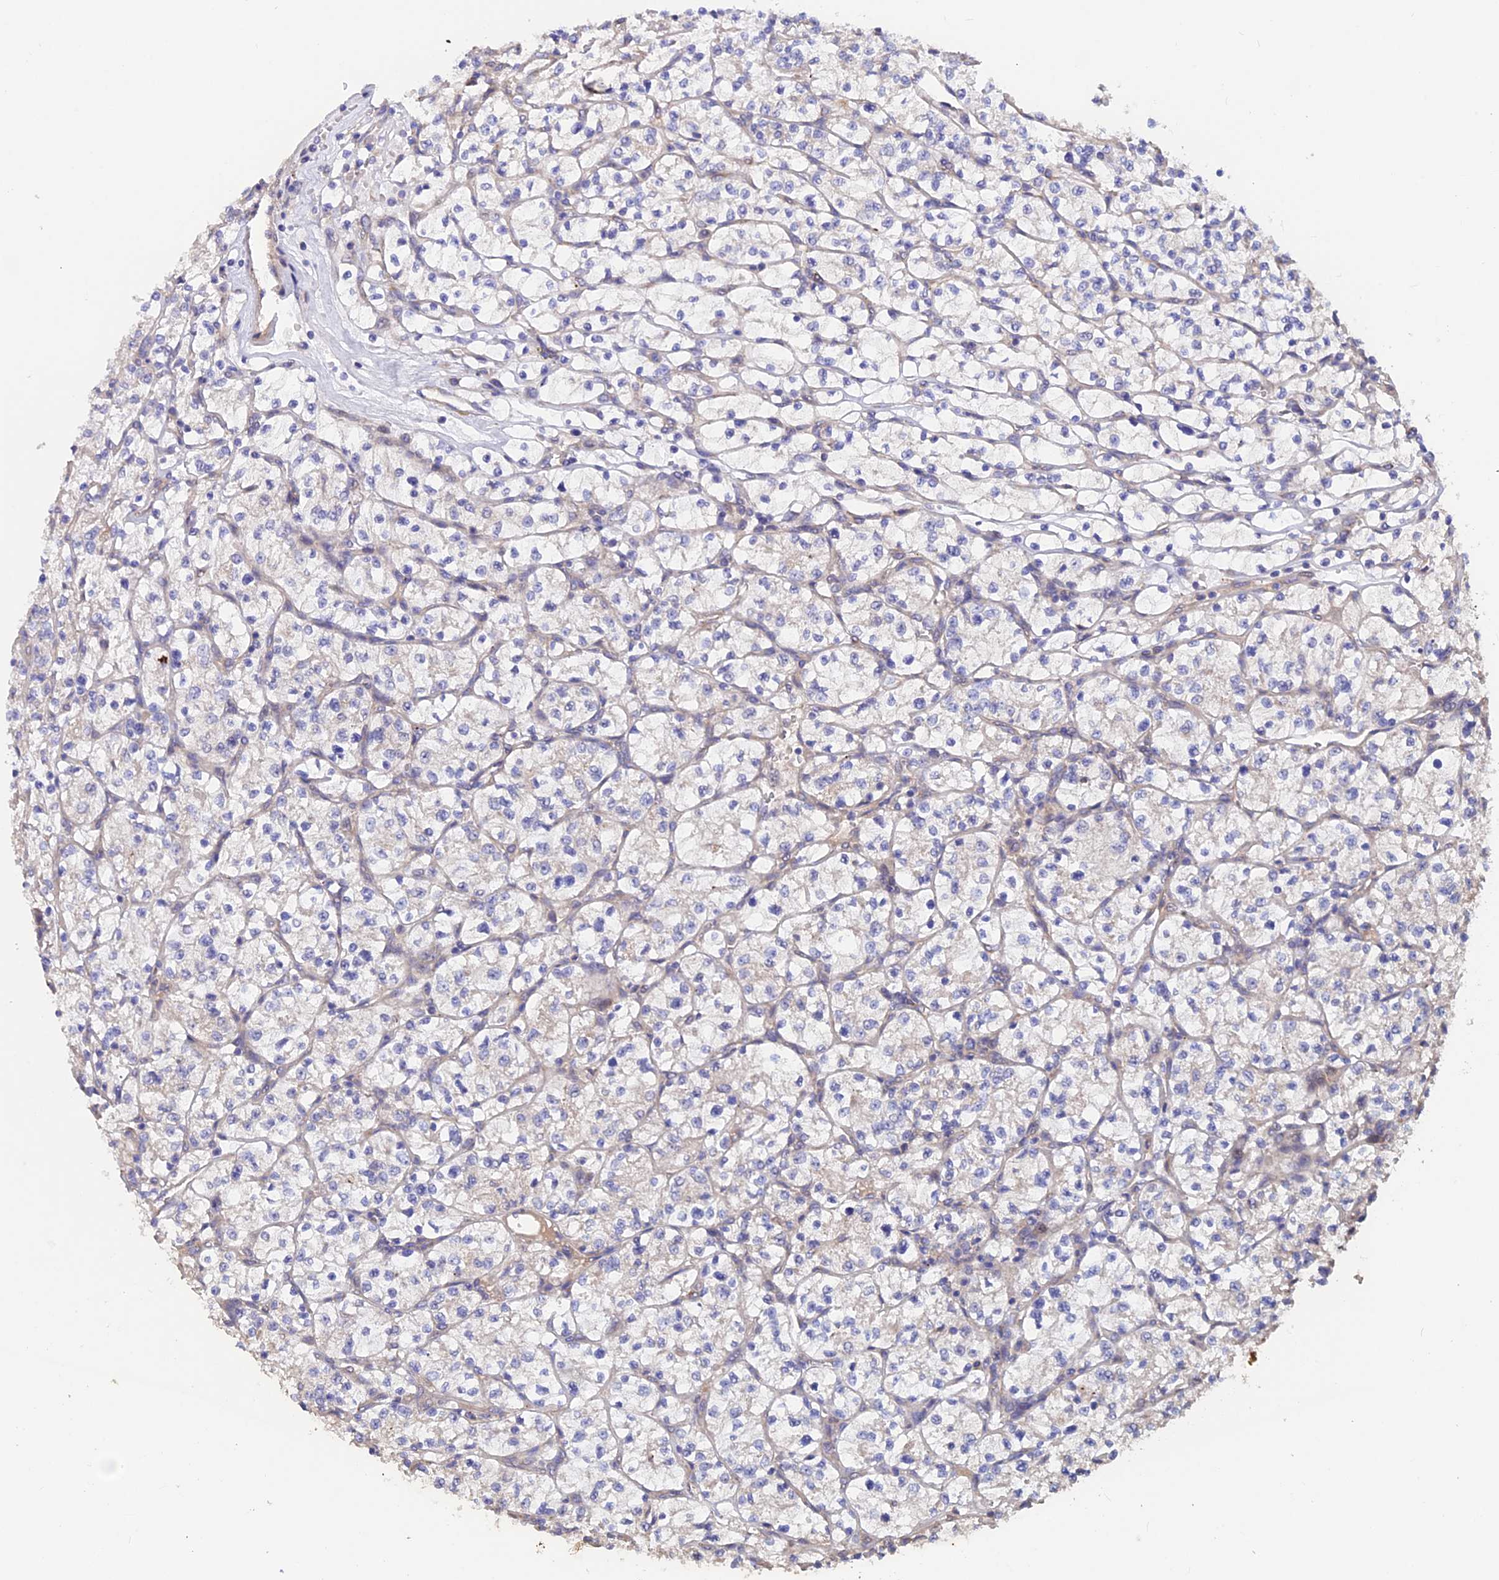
{"staining": {"intensity": "negative", "quantity": "none", "location": "none"}, "tissue": "renal cancer", "cell_type": "Tumor cells", "image_type": "cancer", "snomed": [{"axis": "morphology", "description": "Adenocarcinoma, NOS"}, {"axis": "topography", "description": "Kidney"}], "caption": "Immunohistochemical staining of human renal adenocarcinoma exhibits no significant staining in tumor cells.", "gene": "HYCC1", "patient": {"sex": "female", "age": 64}}